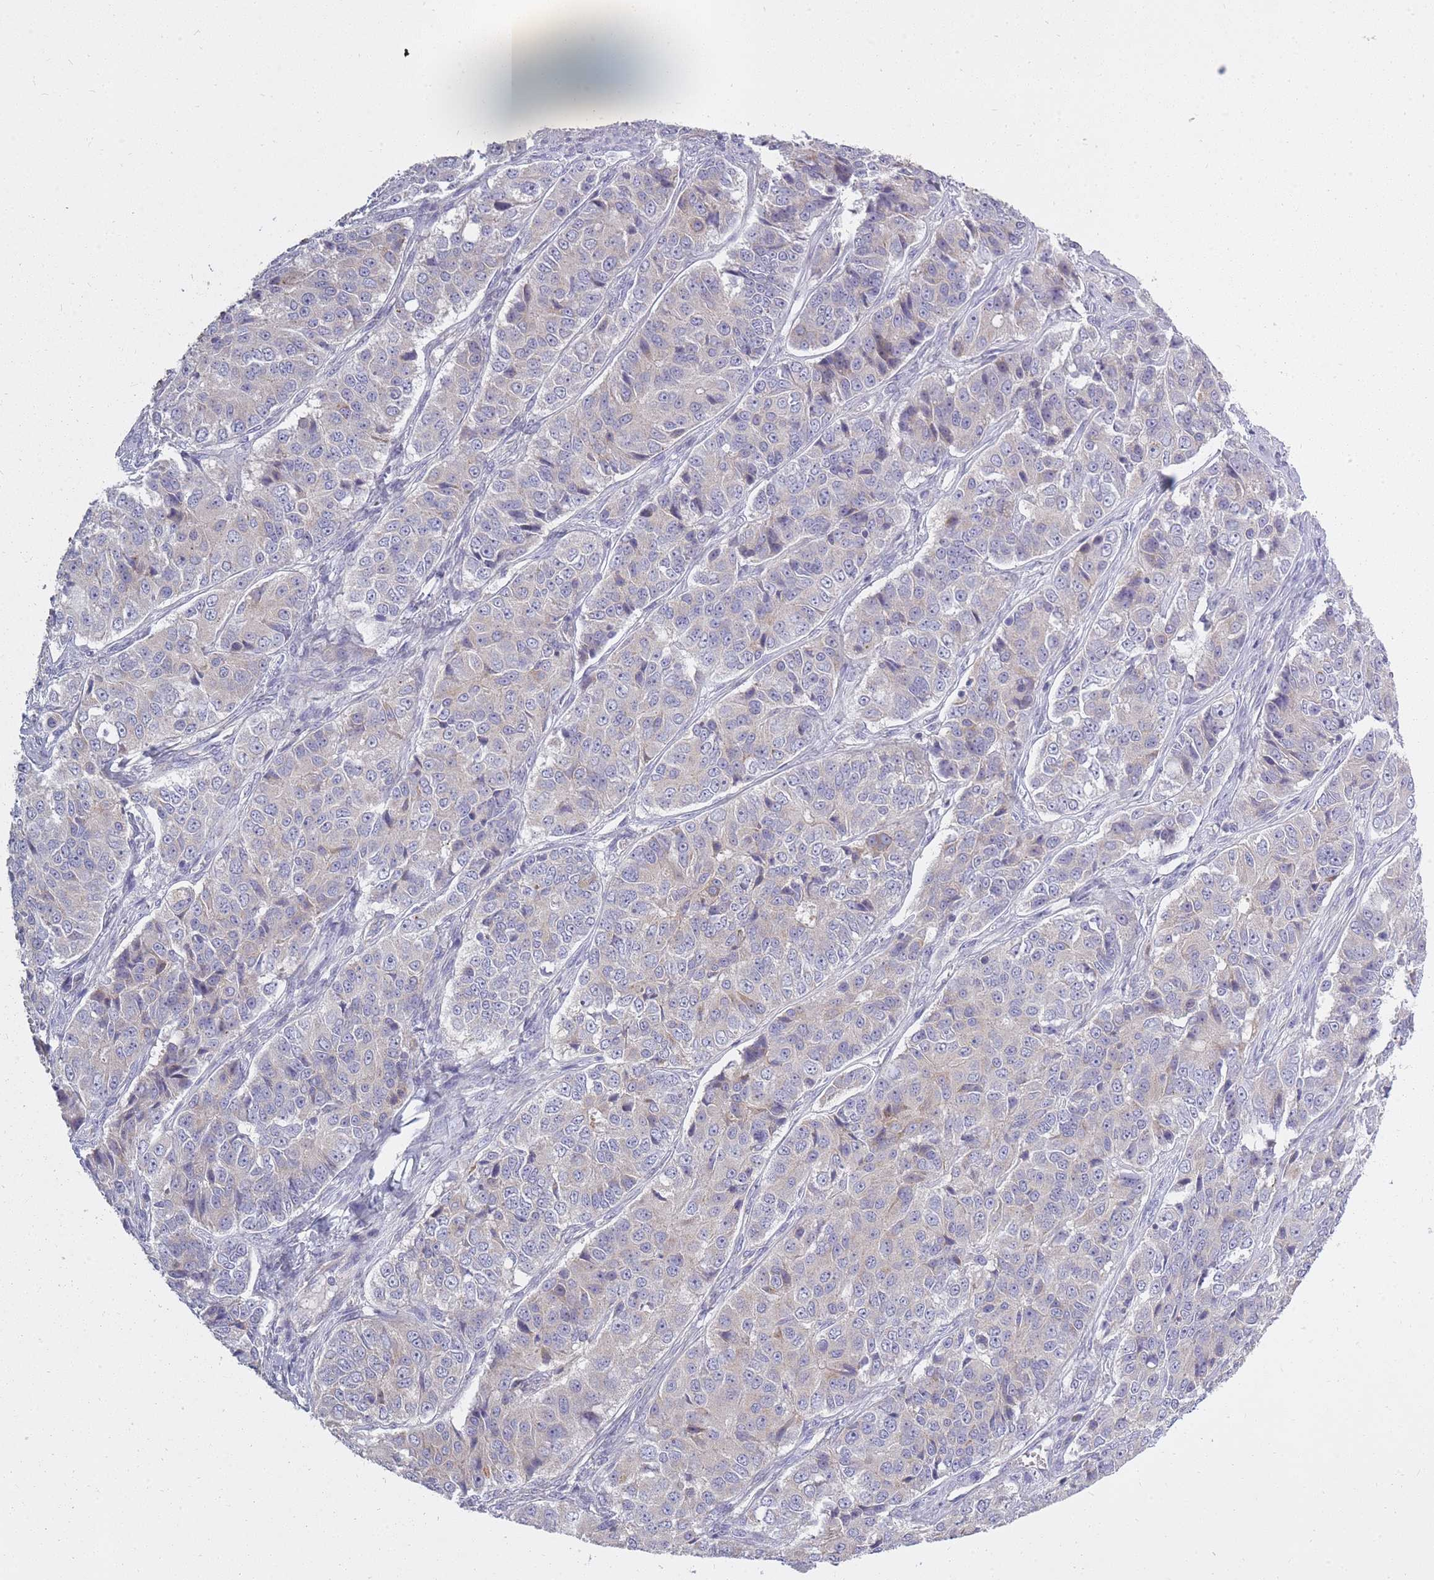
{"staining": {"intensity": "negative", "quantity": "none", "location": "none"}, "tissue": "ovarian cancer", "cell_type": "Tumor cells", "image_type": "cancer", "snomed": [{"axis": "morphology", "description": "Carcinoma, endometroid"}, {"axis": "topography", "description": "Ovary"}], "caption": "Human endometroid carcinoma (ovarian) stained for a protein using immunohistochemistry reveals no positivity in tumor cells.", "gene": "ALKBH4", "patient": {"sex": "female", "age": 51}}